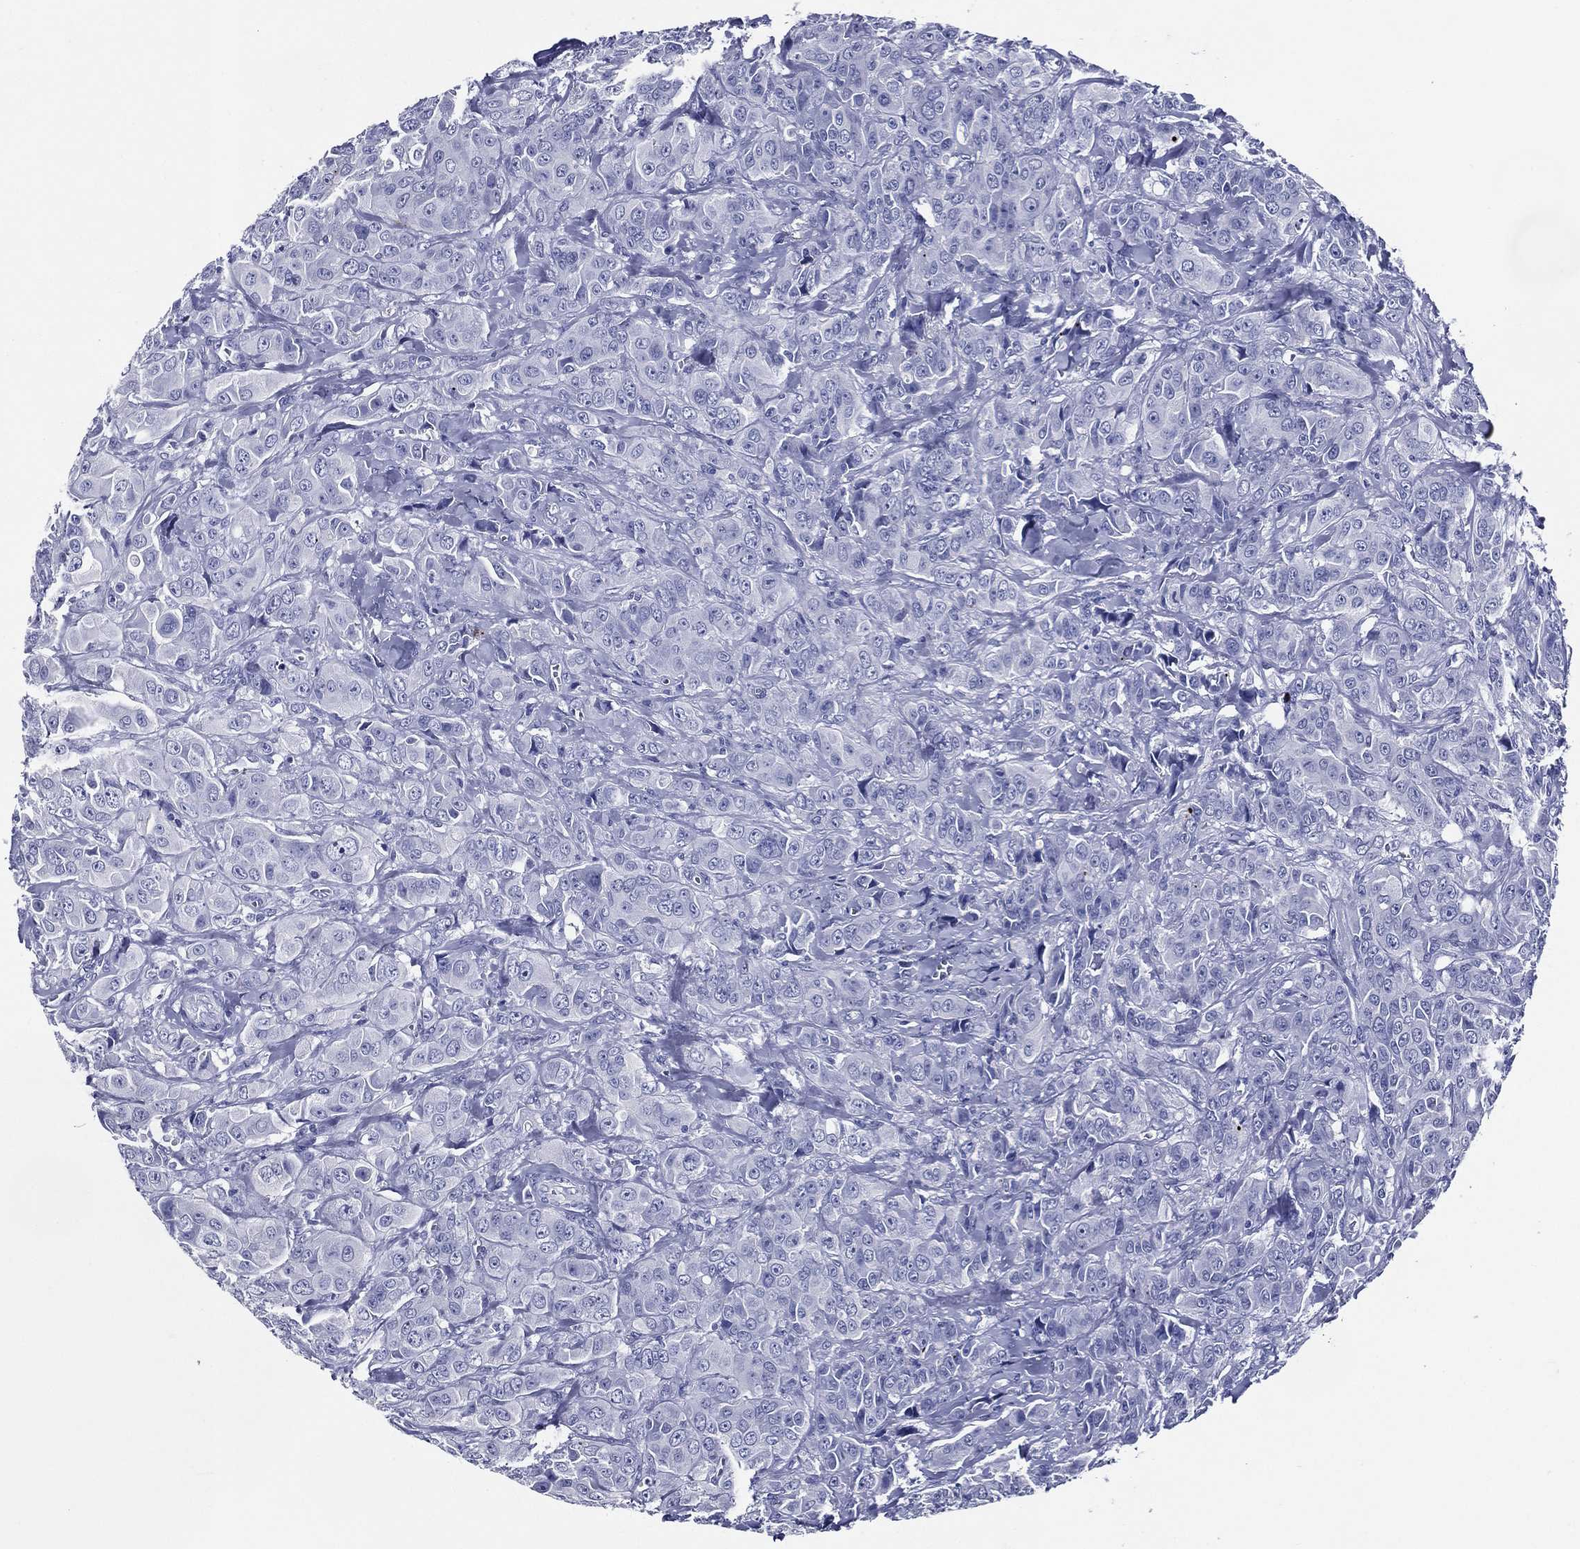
{"staining": {"intensity": "negative", "quantity": "none", "location": "none"}, "tissue": "breast cancer", "cell_type": "Tumor cells", "image_type": "cancer", "snomed": [{"axis": "morphology", "description": "Duct carcinoma"}, {"axis": "topography", "description": "Breast"}], "caption": "High power microscopy histopathology image of an immunohistochemistry (IHC) image of infiltrating ductal carcinoma (breast), revealing no significant expression in tumor cells.", "gene": "ACE2", "patient": {"sex": "female", "age": 43}}